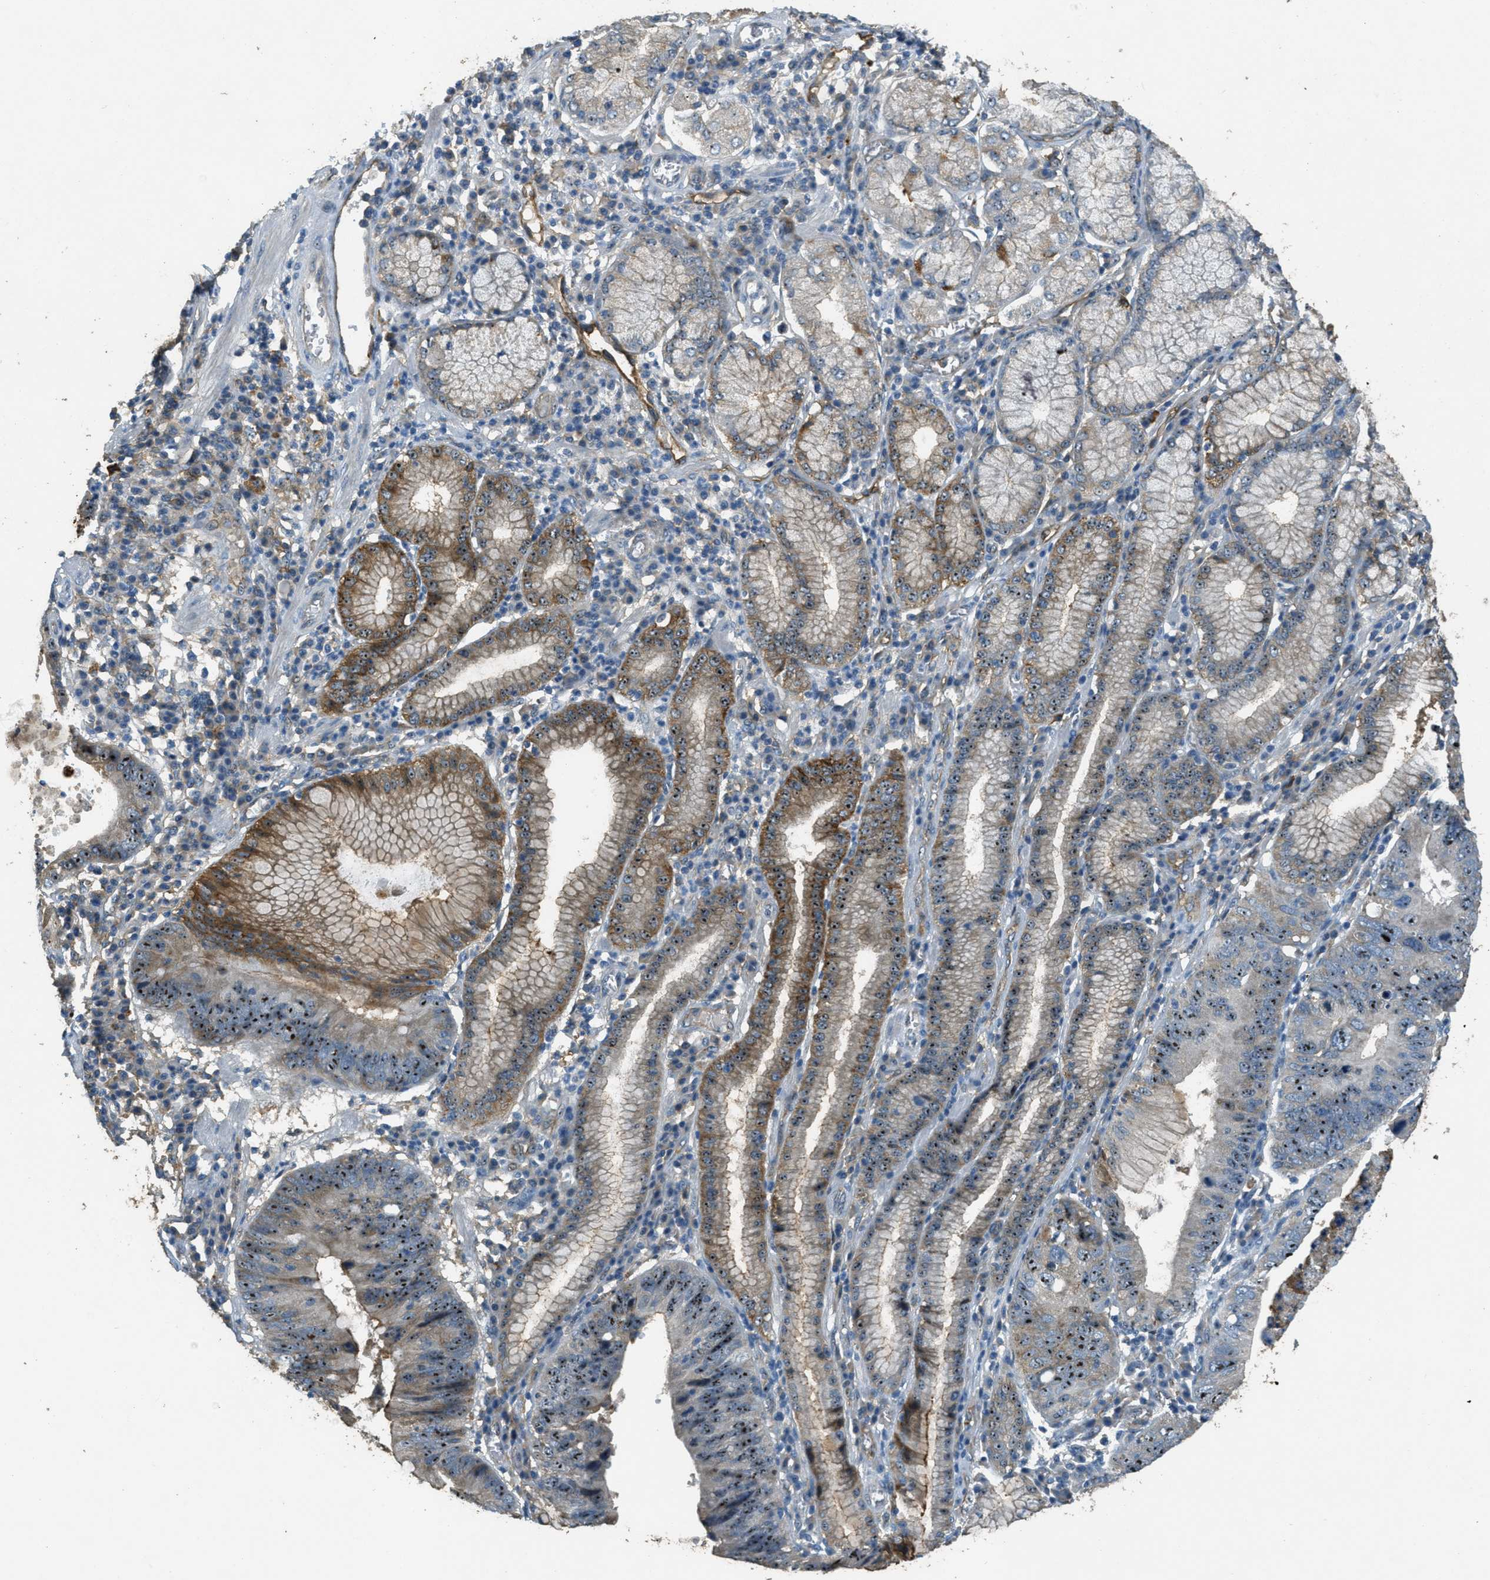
{"staining": {"intensity": "strong", "quantity": ">75%", "location": "cytoplasmic/membranous,nuclear"}, "tissue": "stomach cancer", "cell_type": "Tumor cells", "image_type": "cancer", "snomed": [{"axis": "morphology", "description": "Adenocarcinoma, NOS"}, {"axis": "topography", "description": "Stomach"}], "caption": "Protein analysis of adenocarcinoma (stomach) tissue reveals strong cytoplasmic/membranous and nuclear positivity in about >75% of tumor cells.", "gene": "OSMR", "patient": {"sex": "male", "age": 59}}